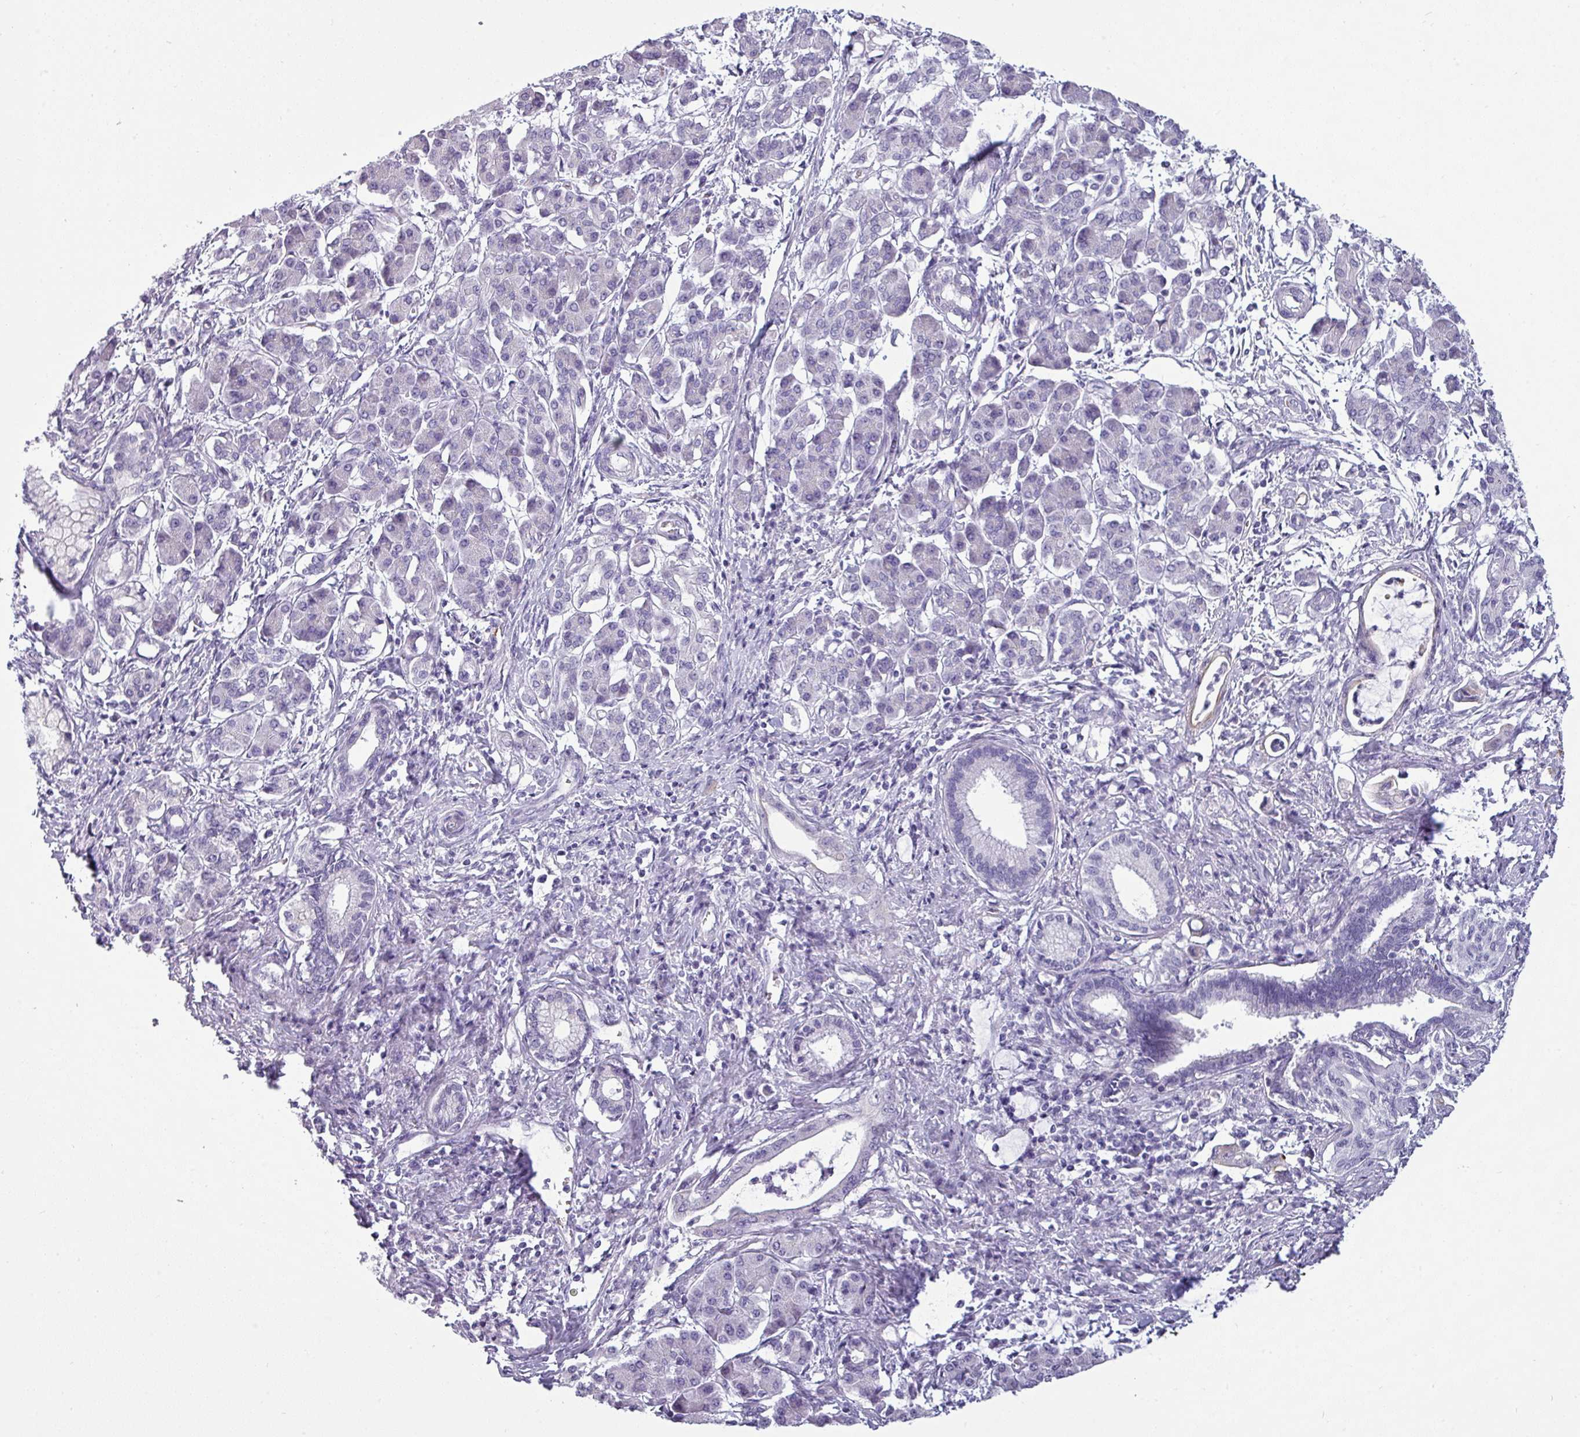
{"staining": {"intensity": "negative", "quantity": "none", "location": "none"}, "tissue": "pancreatic cancer", "cell_type": "Tumor cells", "image_type": "cancer", "snomed": [{"axis": "morphology", "description": "Adenocarcinoma, NOS"}, {"axis": "topography", "description": "Pancreas"}], "caption": "Immunohistochemistry (IHC) of human adenocarcinoma (pancreatic) reveals no expression in tumor cells.", "gene": "SLC26A9", "patient": {"sex": "female", "age": 55}}